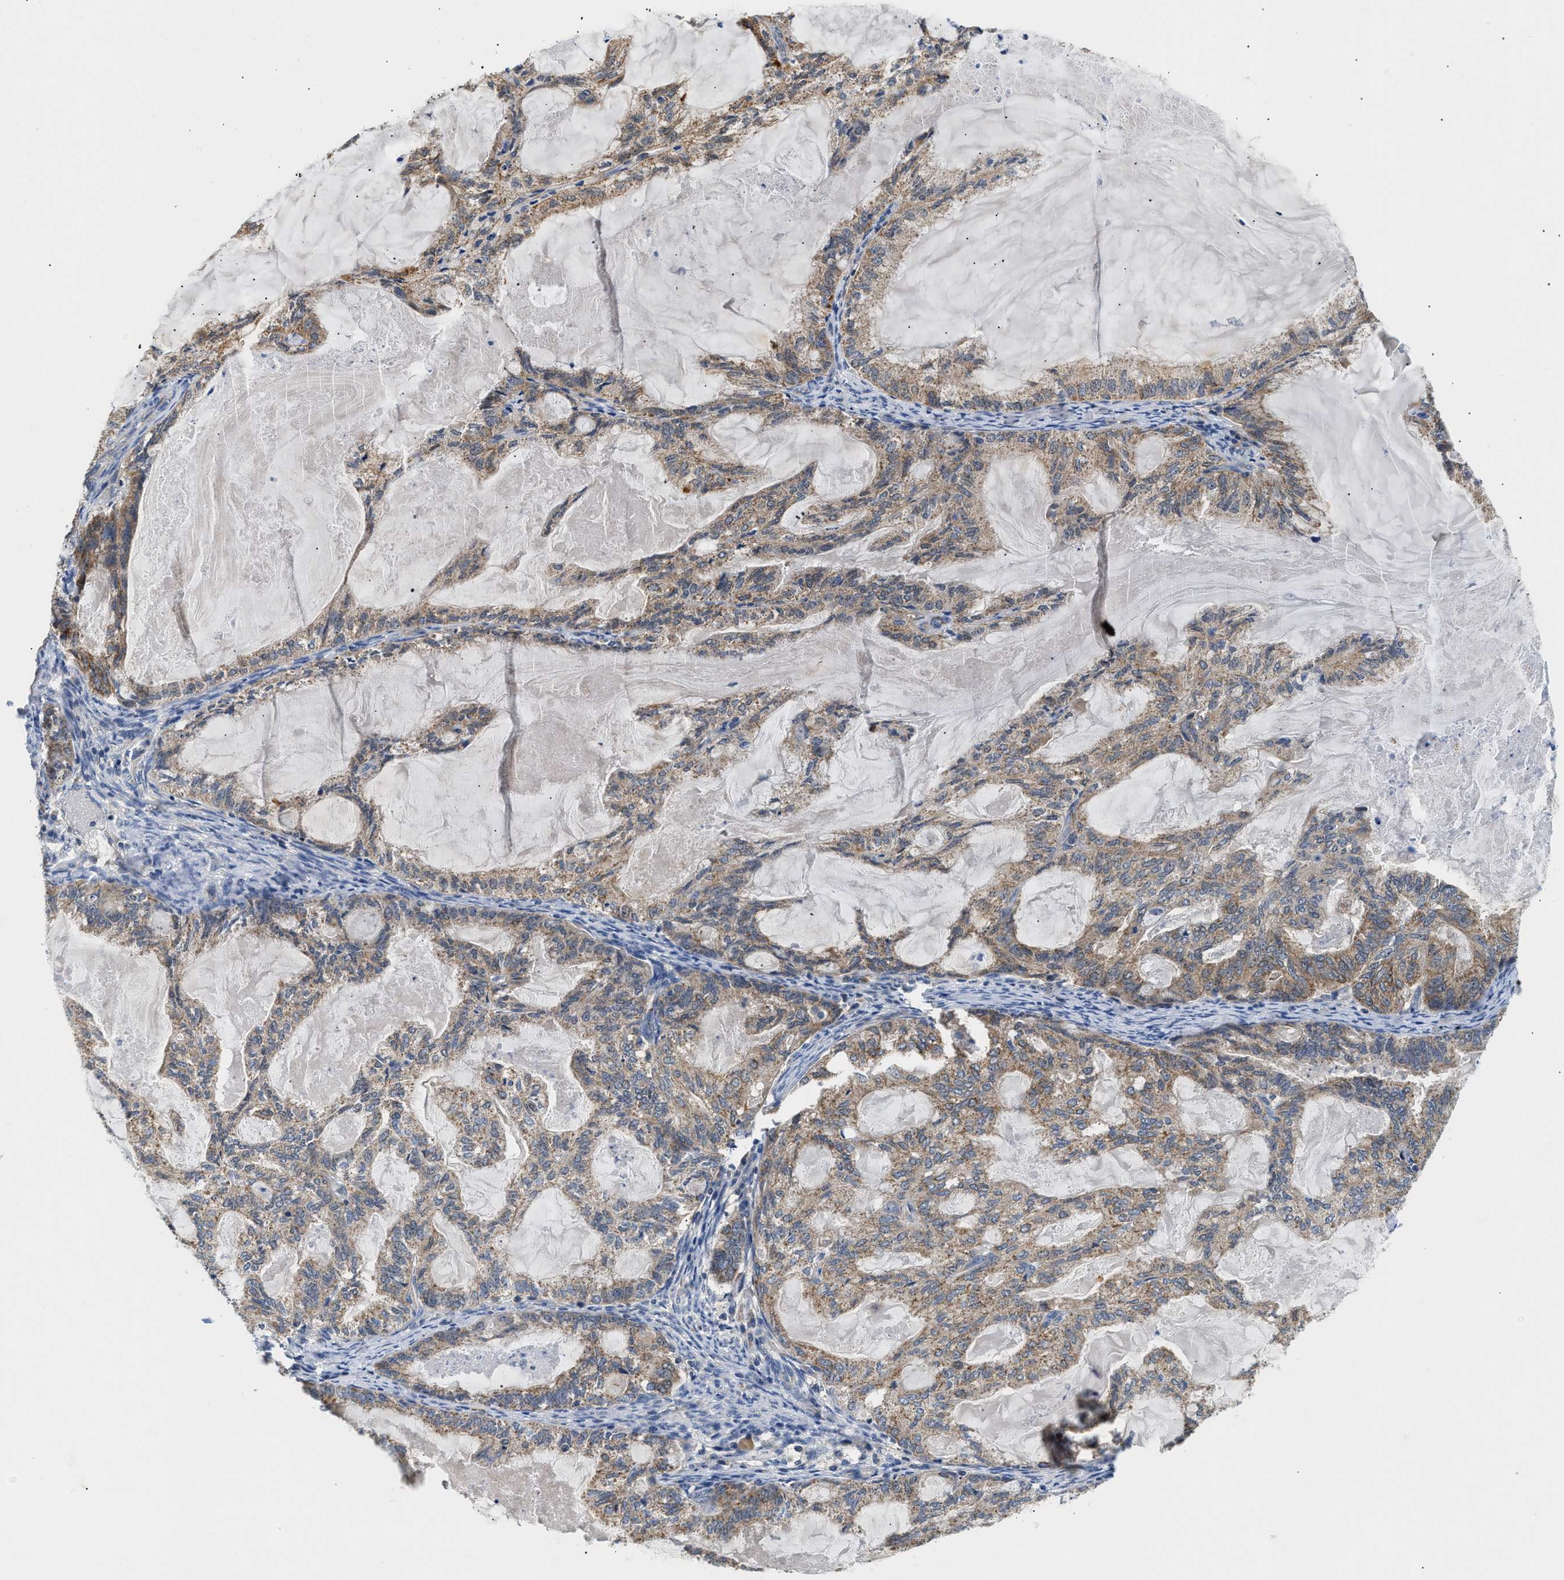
{"staining": {"intensity": "moderate", "quantity": "<25%", "location": "cytoplasmic/membranous"}, "tissue": "endometrial cancer", "cell_type": "Tumor cells", "image_type": "cancer", "snomed": [{"axis": "morphology", "description": "Adenocarcinoma, NOS"}, {"axis": "topography", "description": "Endometrium"}], "caption": "An immunohistochemistry (IHC) photomicrograph of tumor tissue is shown. Protein staining in brown labels moderate cytoplasmic/membranous positivity in endometrial adenocarcinoma within tumor cells.", "gene": "CCM2", "patient": {"sex": "female", "age": 86}}